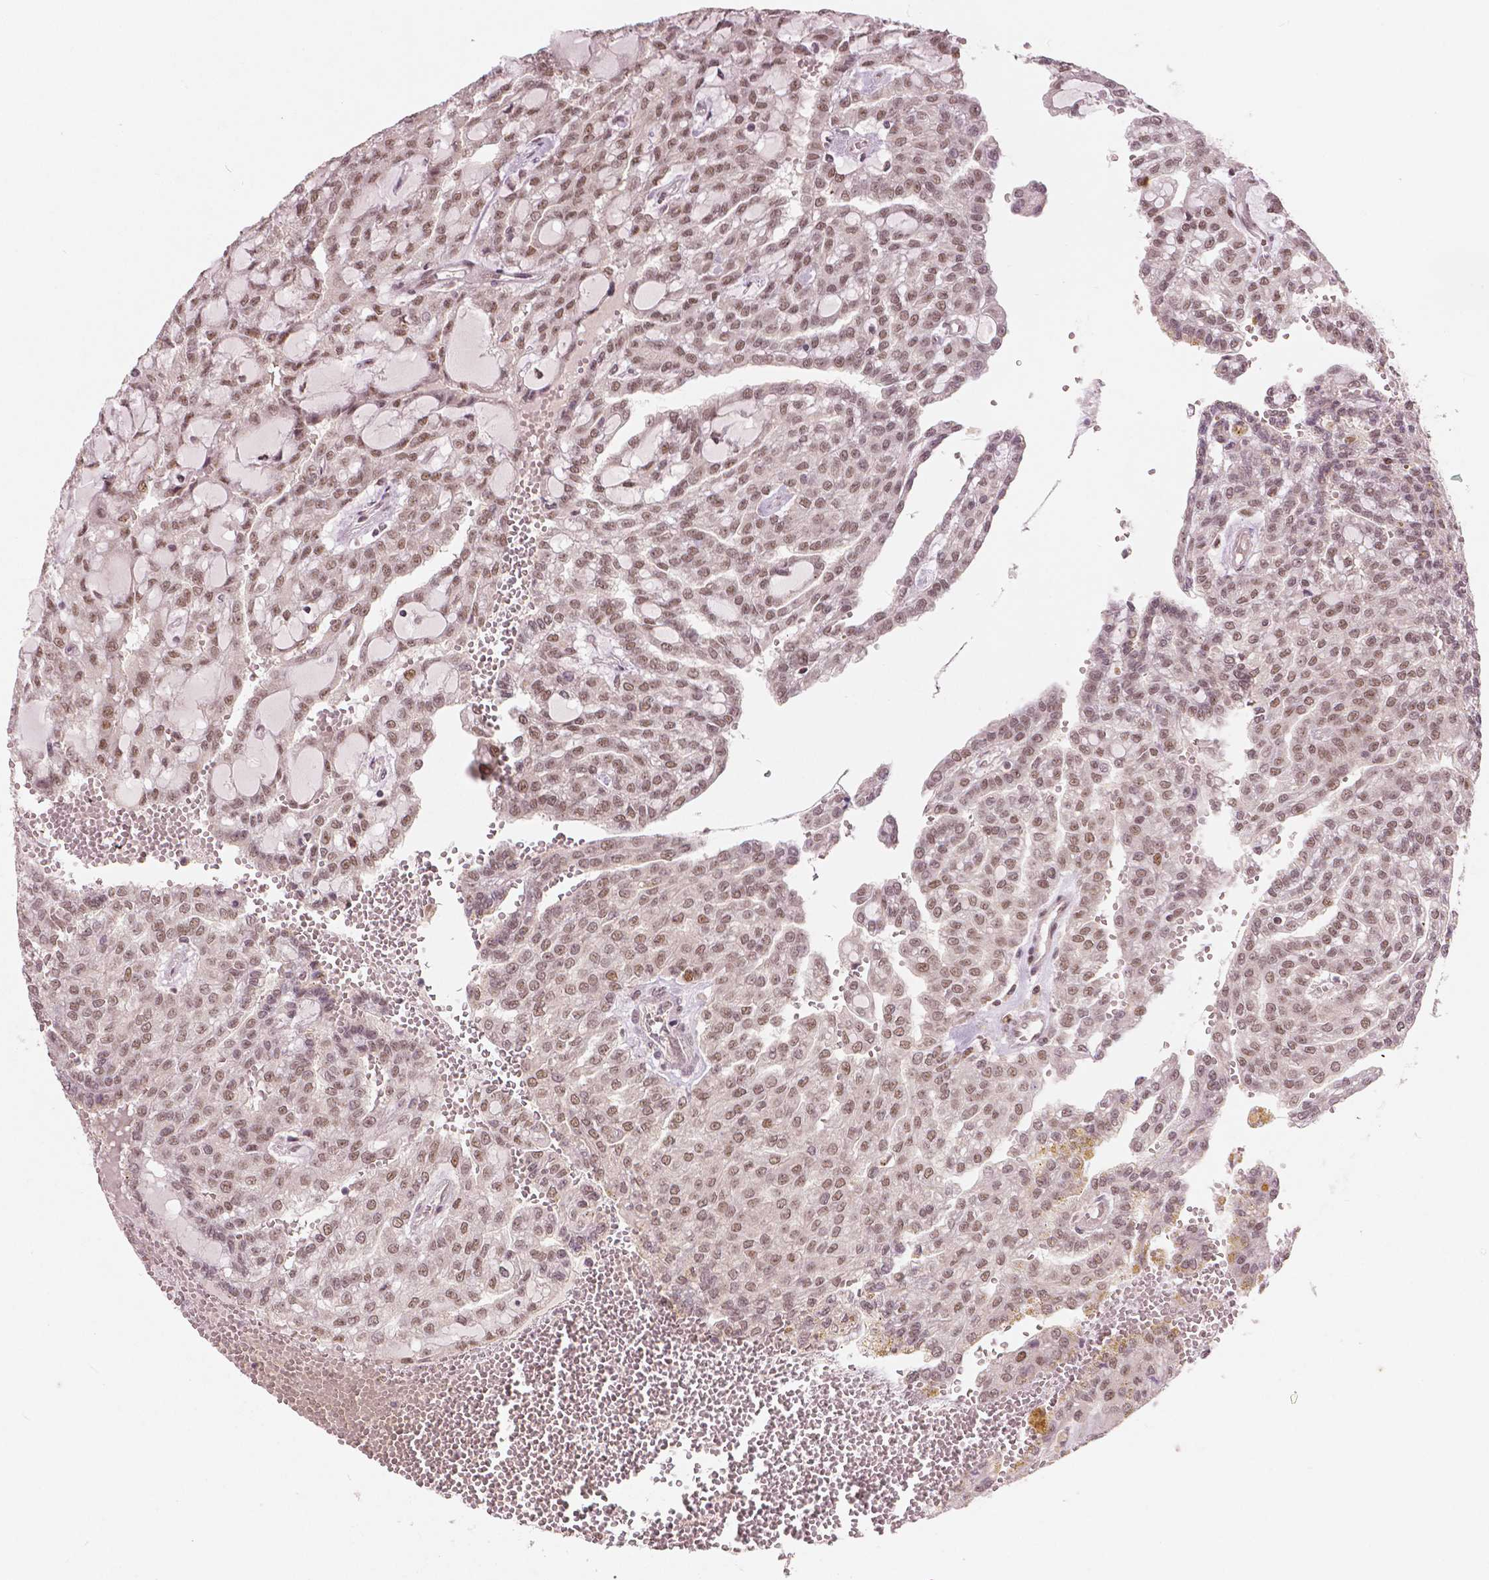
{"staining": {"intensity": "moderate", "quantity": ">75%", "location": "nuclear"}, "tissue": "renal cancer", "cell_type": "Tumor cells", "image_type": "cancer", "snomed": [{"axis": "morphology", "description": "Adenocarcinoma, NOS"}, {"axis": "topography", "description": "Kidney"}], "caption": "An IHC photomicrograph of tumor tissue is shown. Protein staining in brown labels moderate nuclear positivity in renal cancer within tumor cells.", "gene": "NSD2", "patient": {"sex": "male", "age": 63}}